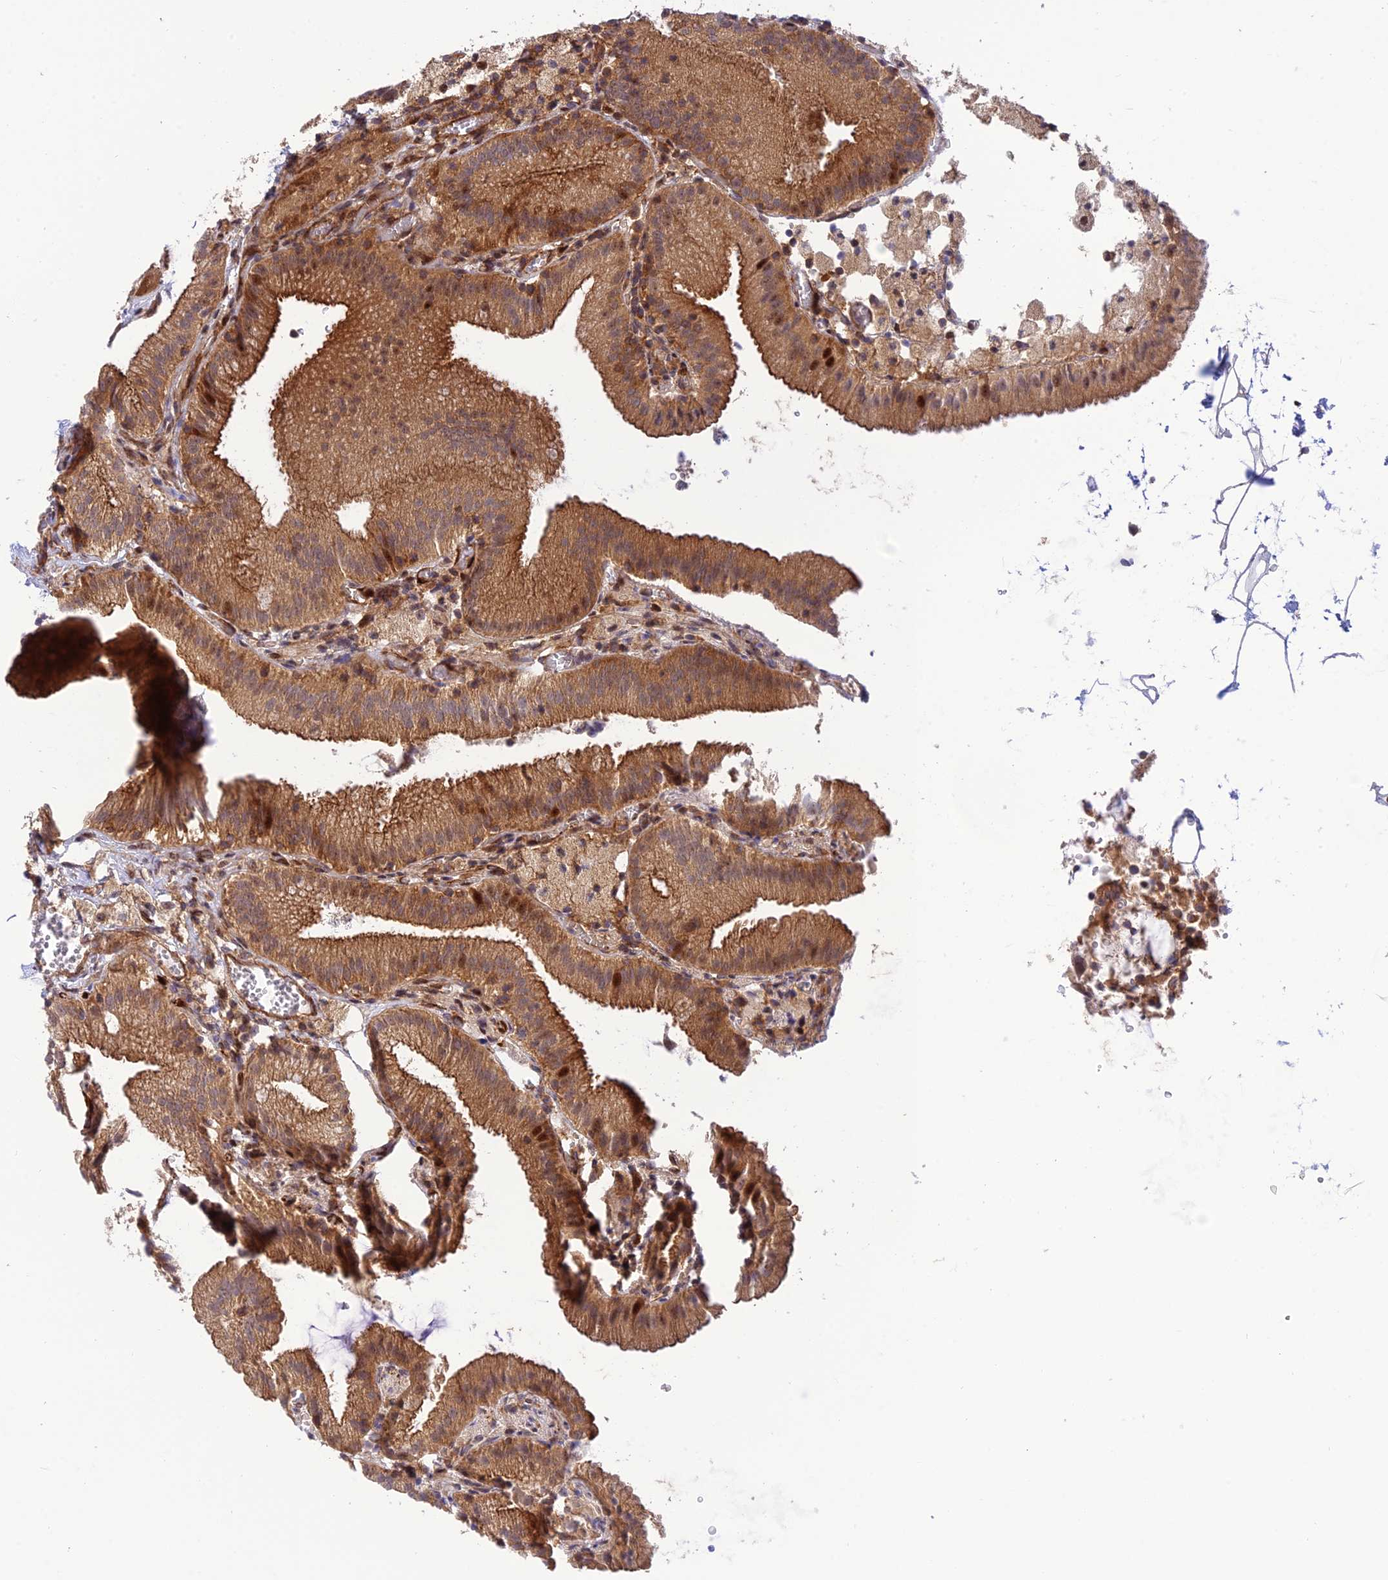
{"staining": {"intensity": "strong", "quantity": ">75%", "location": "cytoplasmic/membranous,nuclear"}, "tissue": "gallbladder", "cell_type": "Glandular cells", "image_type": "normal", "snomed": [{"axis": "morphology", "description": "Normal tissue, NOS"}, {"axis": "topography", "description": "Gallbladder"}], "caption": "Approximately >75% of glandular cells in benign gallbladder show strong cytoplasmic/membranous,nuclear protein positivity as visualized by brown immunohistochemical staining.", "gene": "ZNF584", "patient": {"sex": "male", "age": 54}}